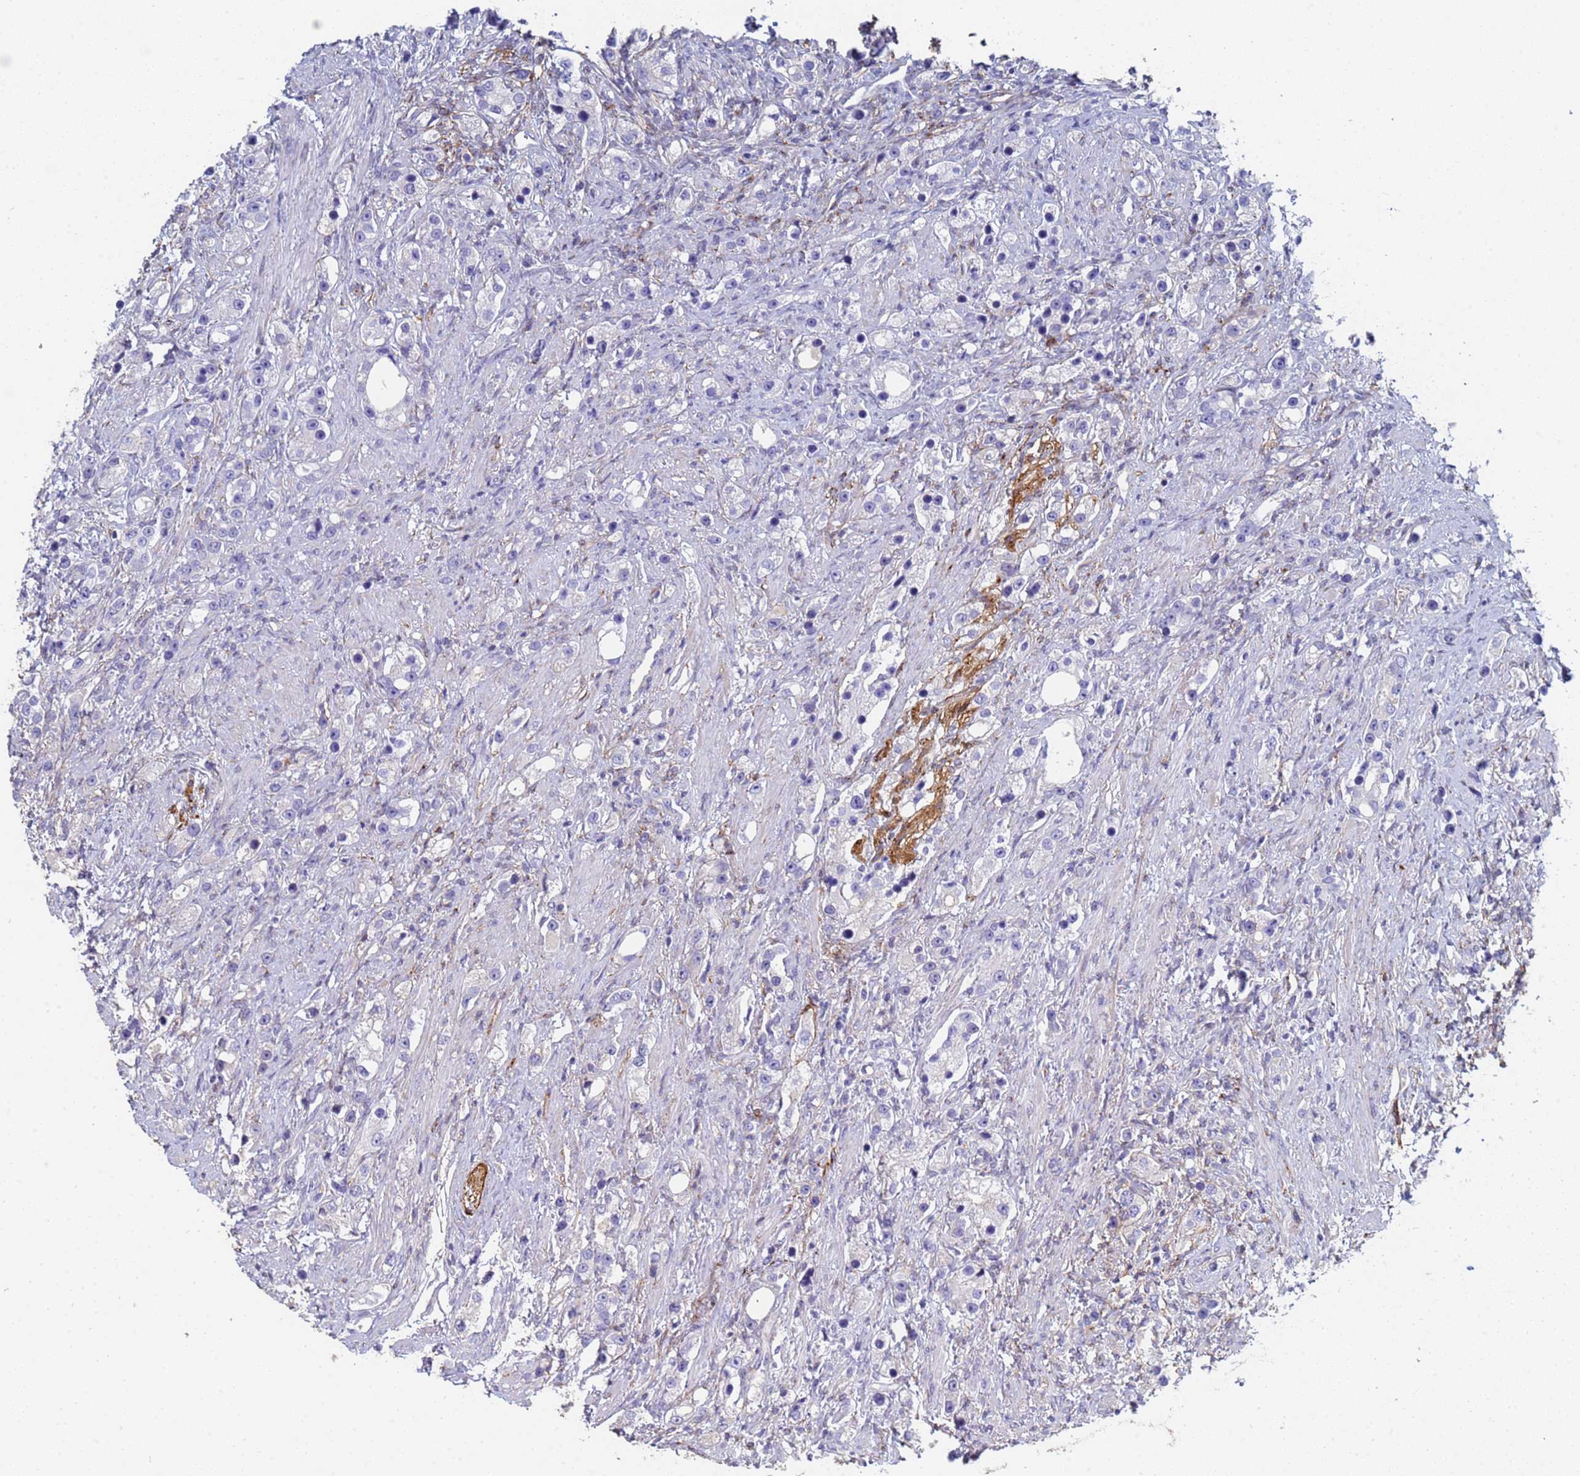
{"staining": {"intensity": "negative", "quantity": "none", "location": "none"}, "tissue": "prostate cancer", "cell_type": "Tumor cells", "image_type": "cancer", "snomed": [{"axis": "morphology", "description": "Adenocarcinoma, High grade"}, {"axis": "topography", "description": "Prostate"}], "caption": "Histopathology image shows no significant protein staining in tumor cells of prostate cancer (adenocarcinoma (high-grade)).", "gene": "ABCA8", "patient": {"sex": "male", "age": 63}}